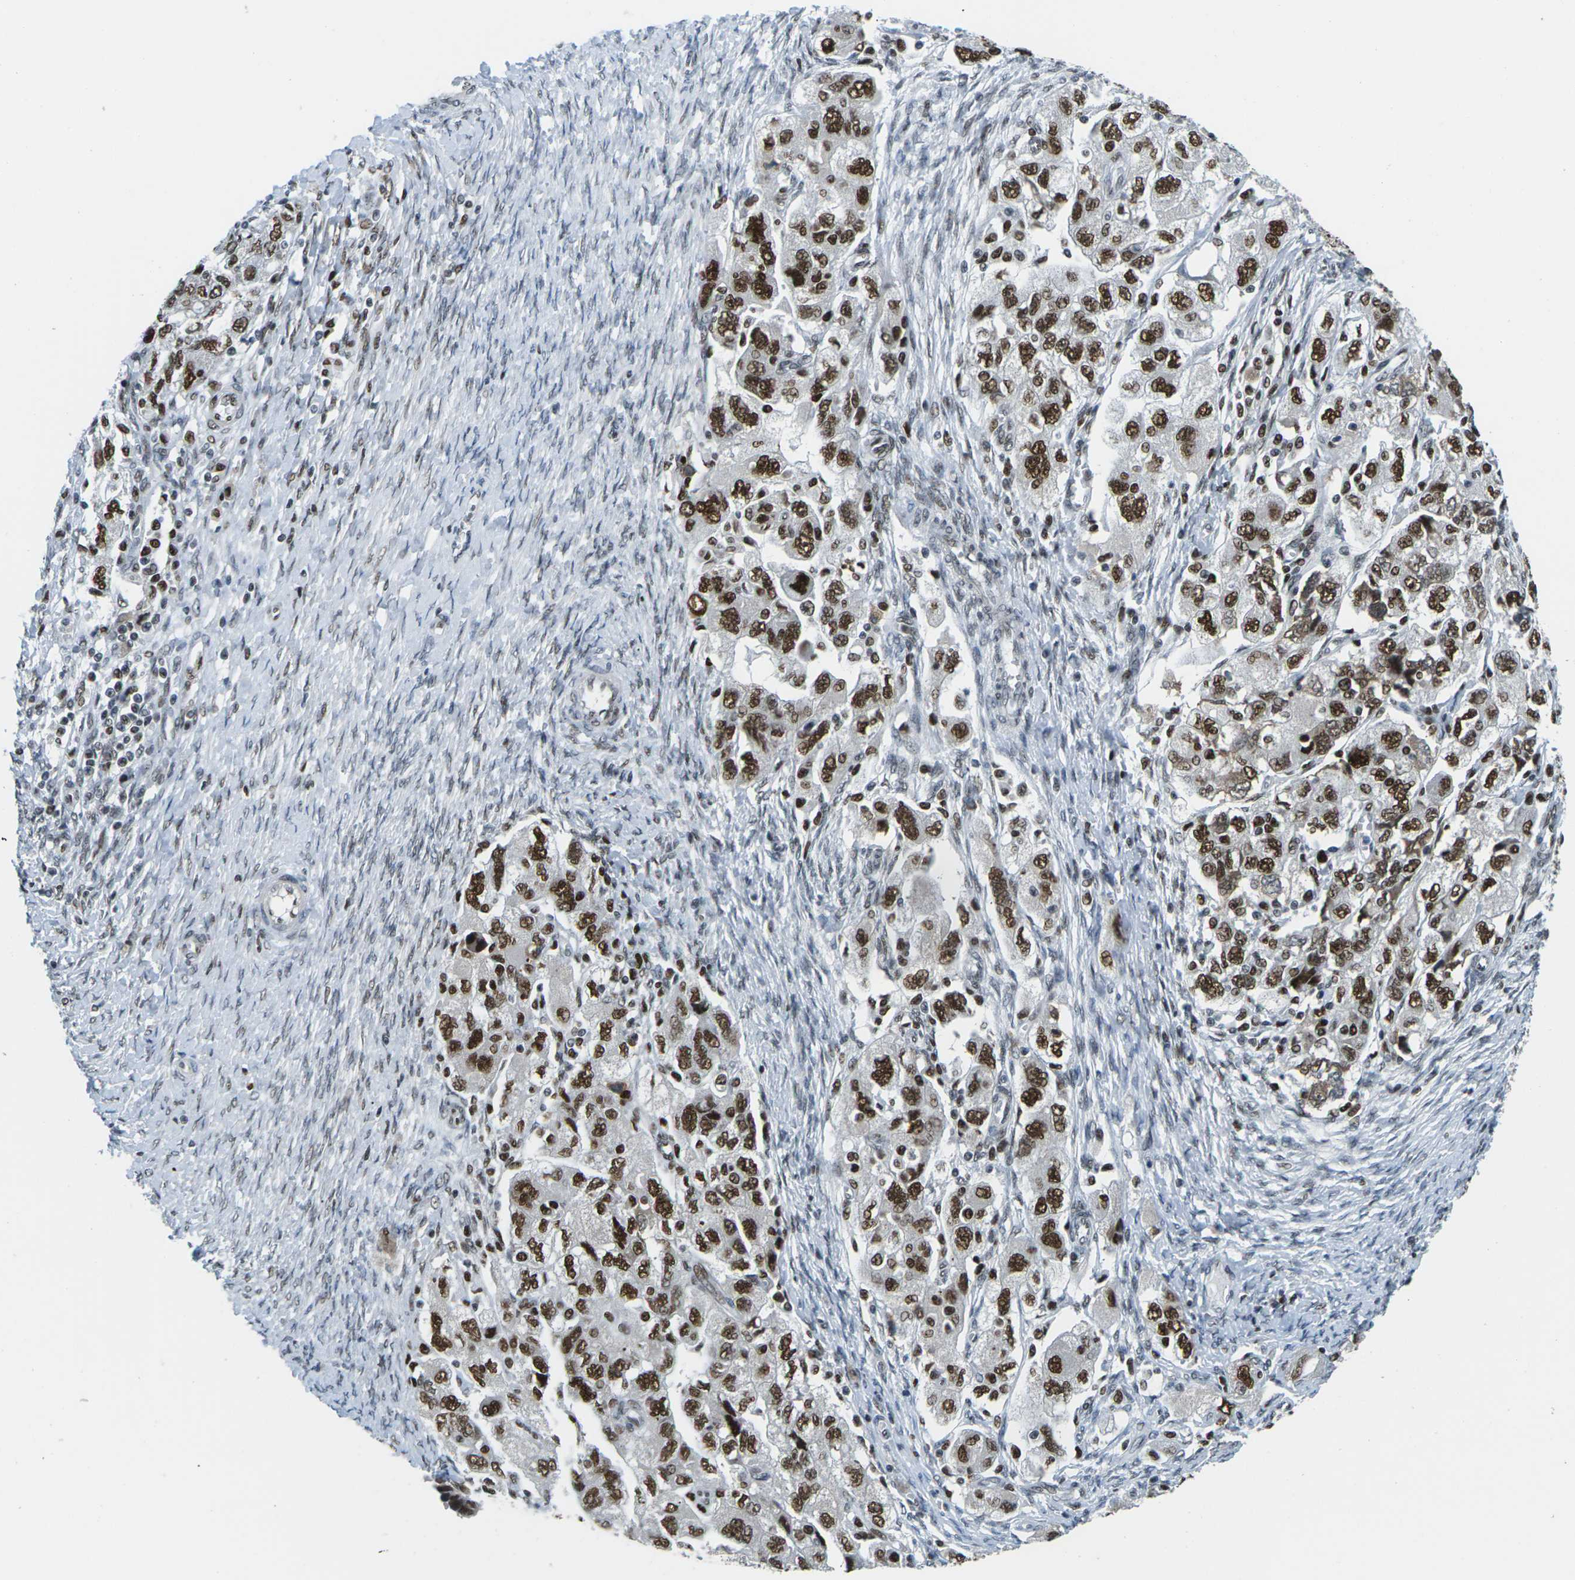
{"staining": {"intensity": "strong", "quantity": ">75%", "location": "nuclear"}, "tissue": "ovarian cancer", "cell_type": "Tumor cells", "image_type": "cancer", "snomed": [{"axis": "morphology", "description": "Carcinoma, NOS"}, {"axis": "morphology", "description": "Cystadenocarcinoma, serous, NOS"}, {"axis": "topography", "description": "Ovary"}], "caption": "High-magnification brightfield microscopy of ovarian carcinoma stained with DAB (3,3'-diaminobenzidine) (brown) and counterstained with hematoxylin (blue). tumor cells exhibit strong nuclear staining is identified in about>75% of cells.", "gene": "PSME3", "patient": {"sex": "female", "age": 69}}